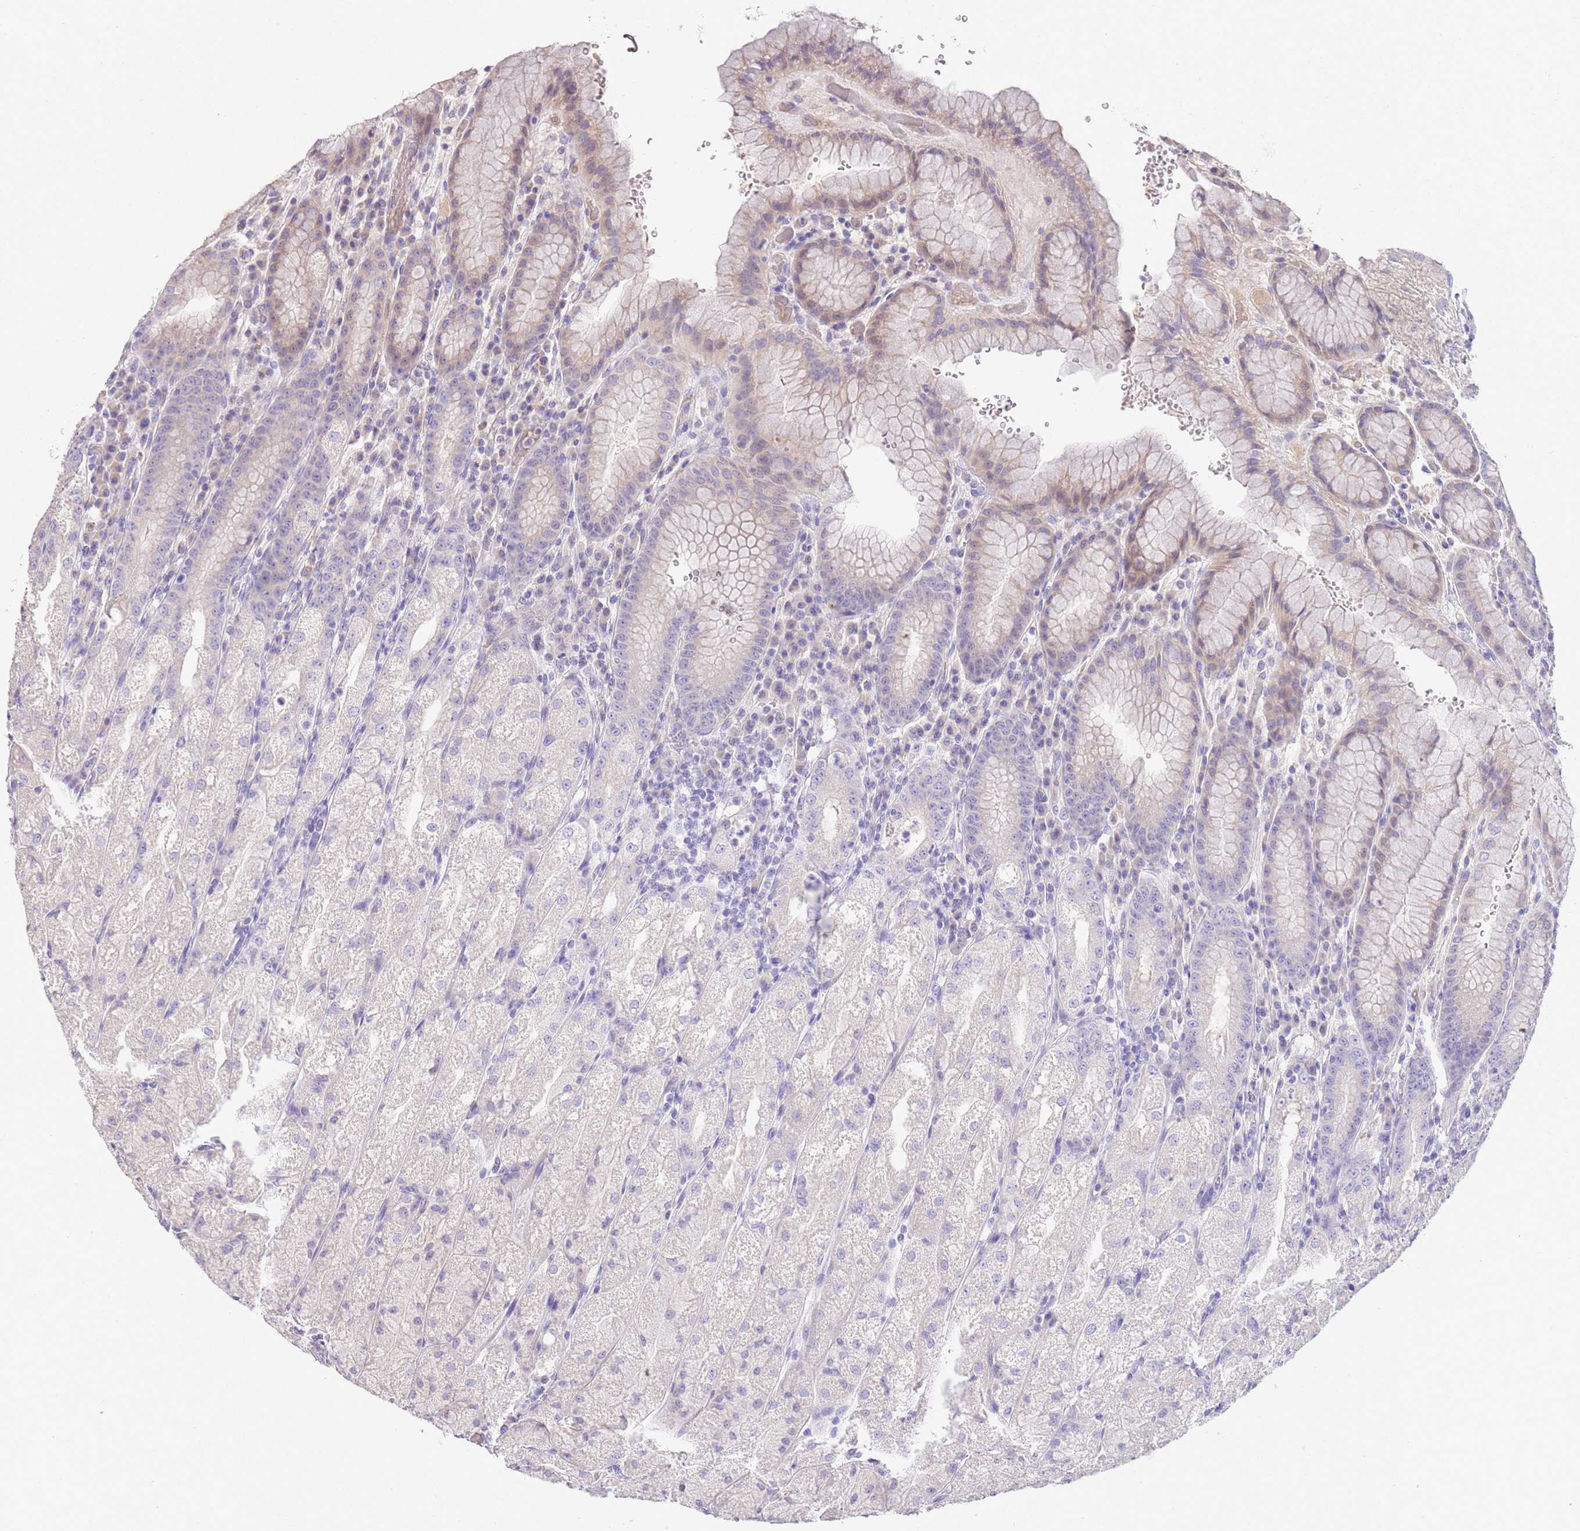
{"staining": {"intensity": "weak", "quantity": "<25%", "location": "cytoplasmic/membranous"}, "tissue": "stomach", "cell_type": "Glandular cells", "image_type": "normal", "snomed": [{"axis": "morphology", "description": "Normal tissue, NOS"}, {"axis": "topography", "description": "Stomach, upper"}], "caption": "The photomicrograph displays no significant expression in glandular cells of stomach. The staining was performed using DAB (3,3'-diaminobenzidine) to visualize the protein expression in brown, while the nuclei were stained in blue with hematoxylin (Magnification: 20x).", "gene": "SFTPA1", "patient": {"sex": "male", "age": 52}}